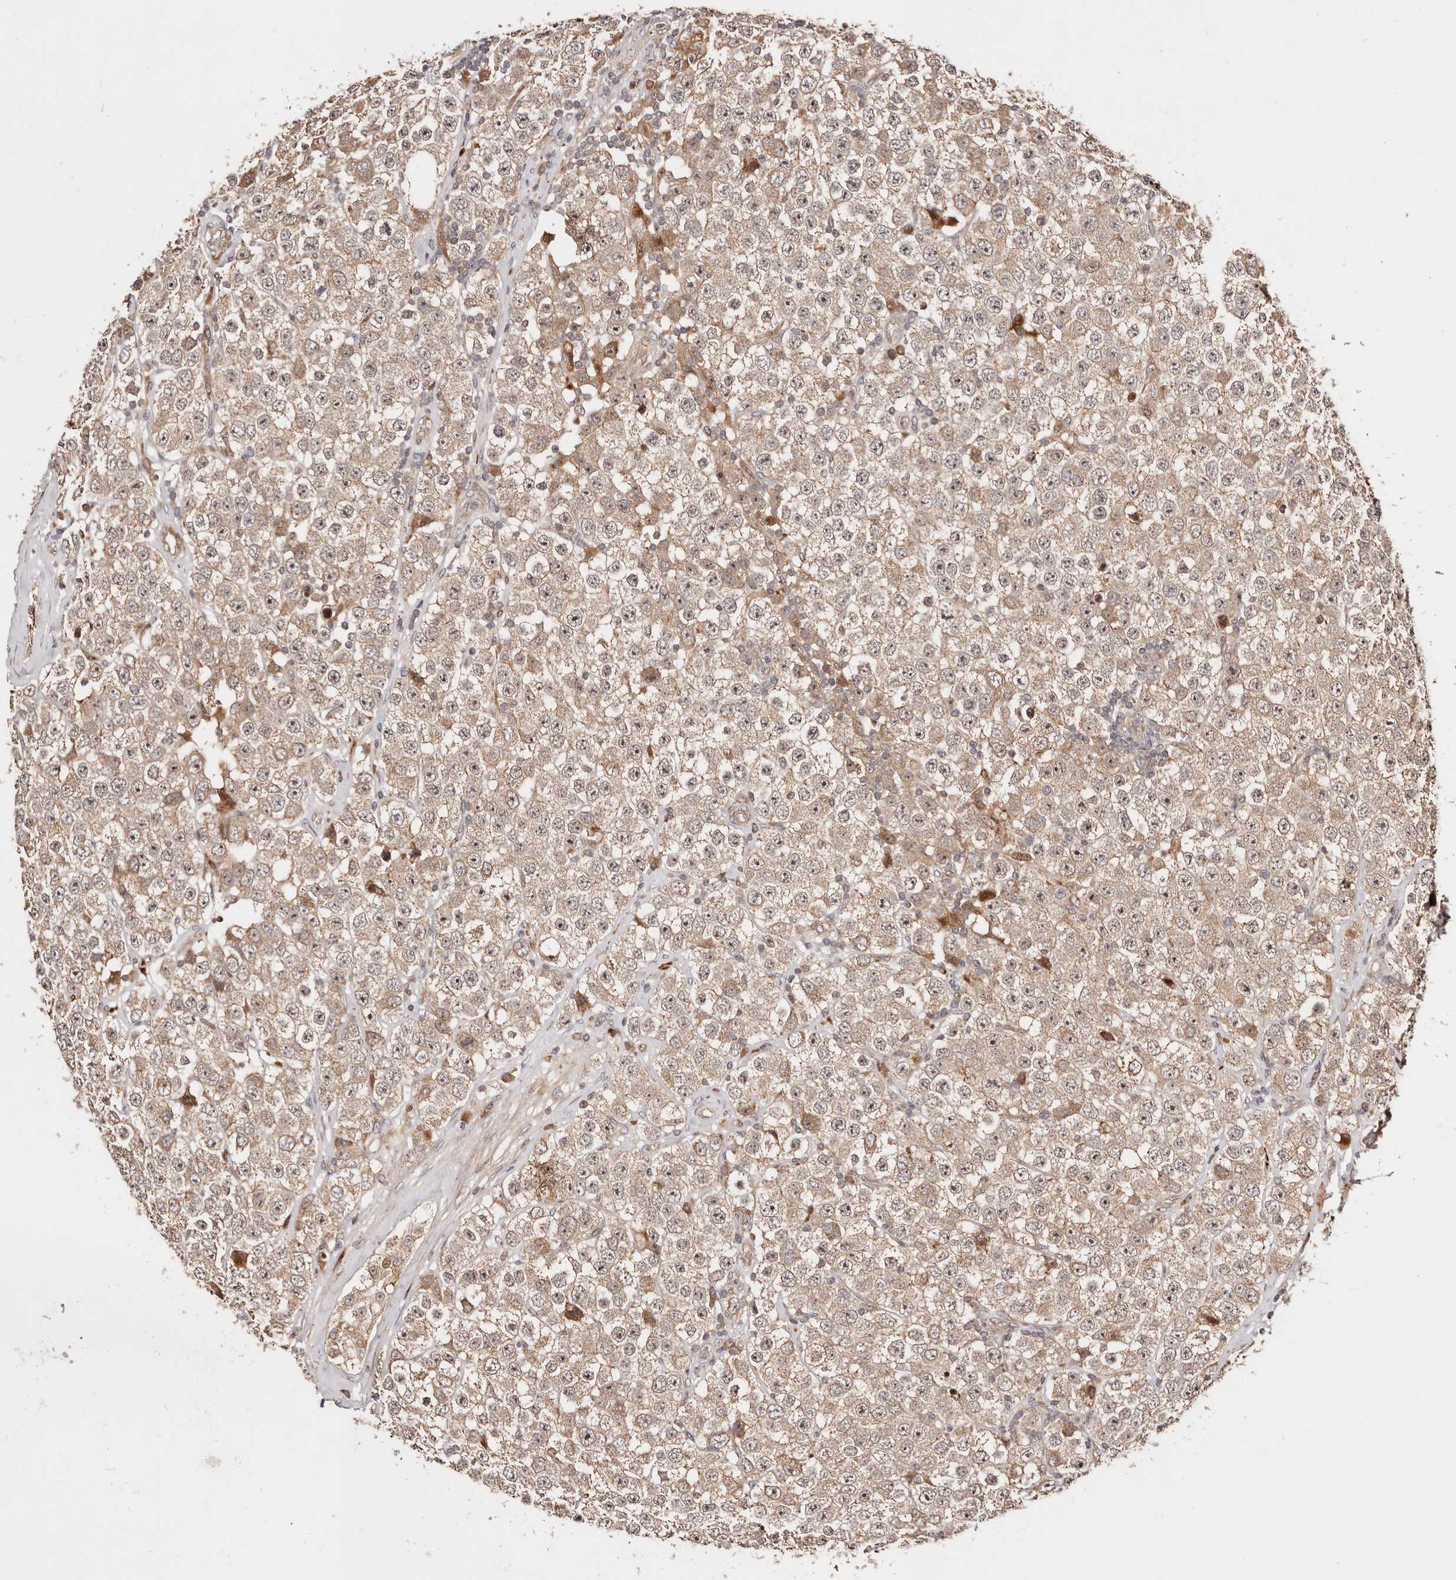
{"staining": {"intensity": "weak", "quantity": ">75%", "location": "cytoplasmic/membranous,nuclear"}, "tissue": "testis cancer", "cell_type": "Tumor cells", "image_type": "cancer", "snomed": [{"axis": "morphology", "description": "Seminoma, NOS"}, {"axis": "topography", "description": "Testis"}], "caption": "Seminoma (testis) stained with a brown dye displays weak cytoplasmic/membranous and nuclear positive staining in about >75% of tumor cells.", "gene": "PTPN22", "patient": {"sex": "male", "age": 28}}